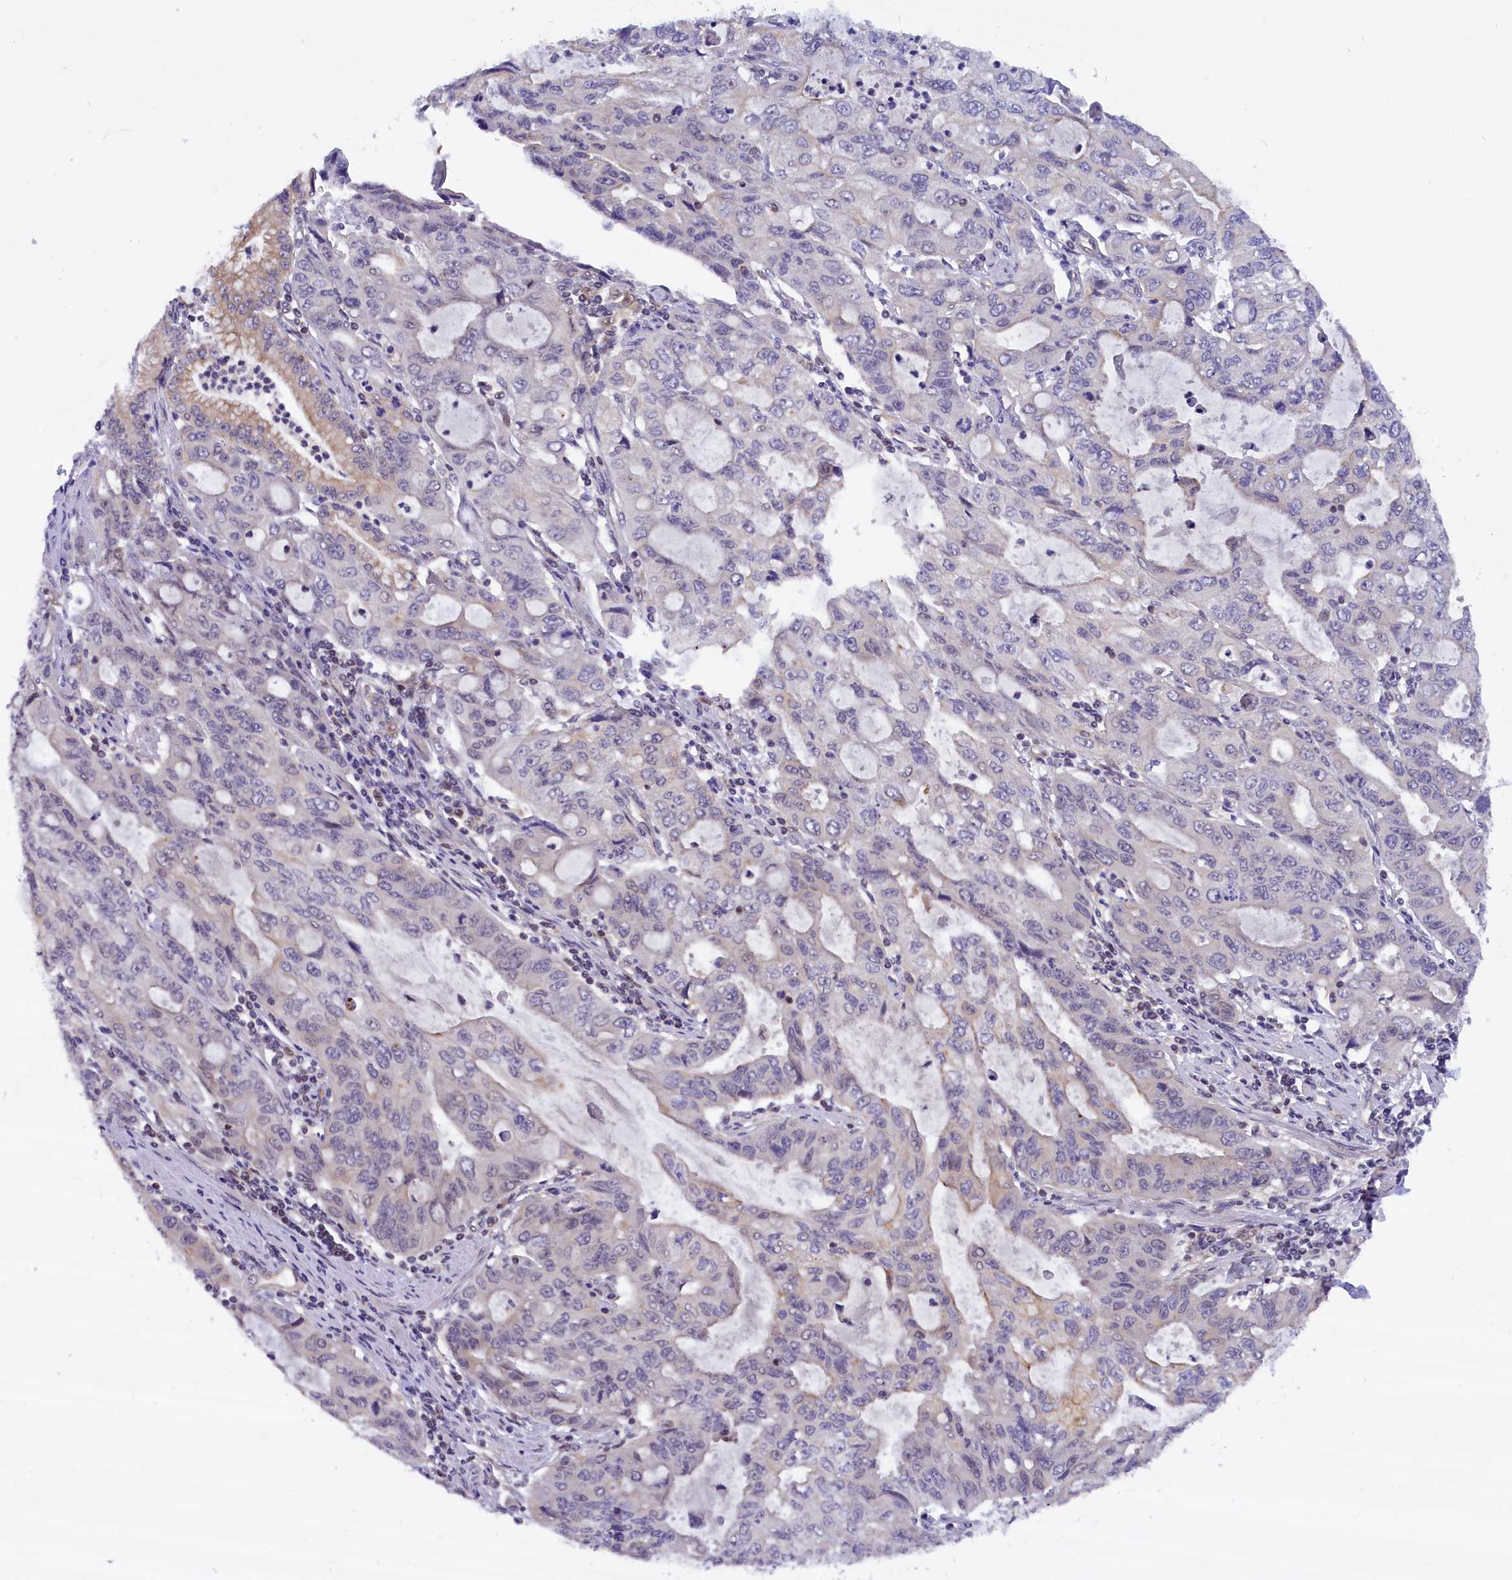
{"staining": {"intensity": "weak", "quantity": "<25%", "location": "cytoplasmic/membranous"}, "tissue": "stomach cancer", "cell_type": "Tumor cells", "image_type": "cancer", "snomed": [{"axis": "morphology", "description": "Adenocarcinoma, NOS"}, {"axis": "topography", "description": "Stomach, upper"}], "caption": "Human adenocarcinoma (stomach) stained for a protein using immunohistochemistry (IHC) exhibits no expression in tumor cells.", "gene": "TBCB", "patient": {"sex": "female", "age": 52}}